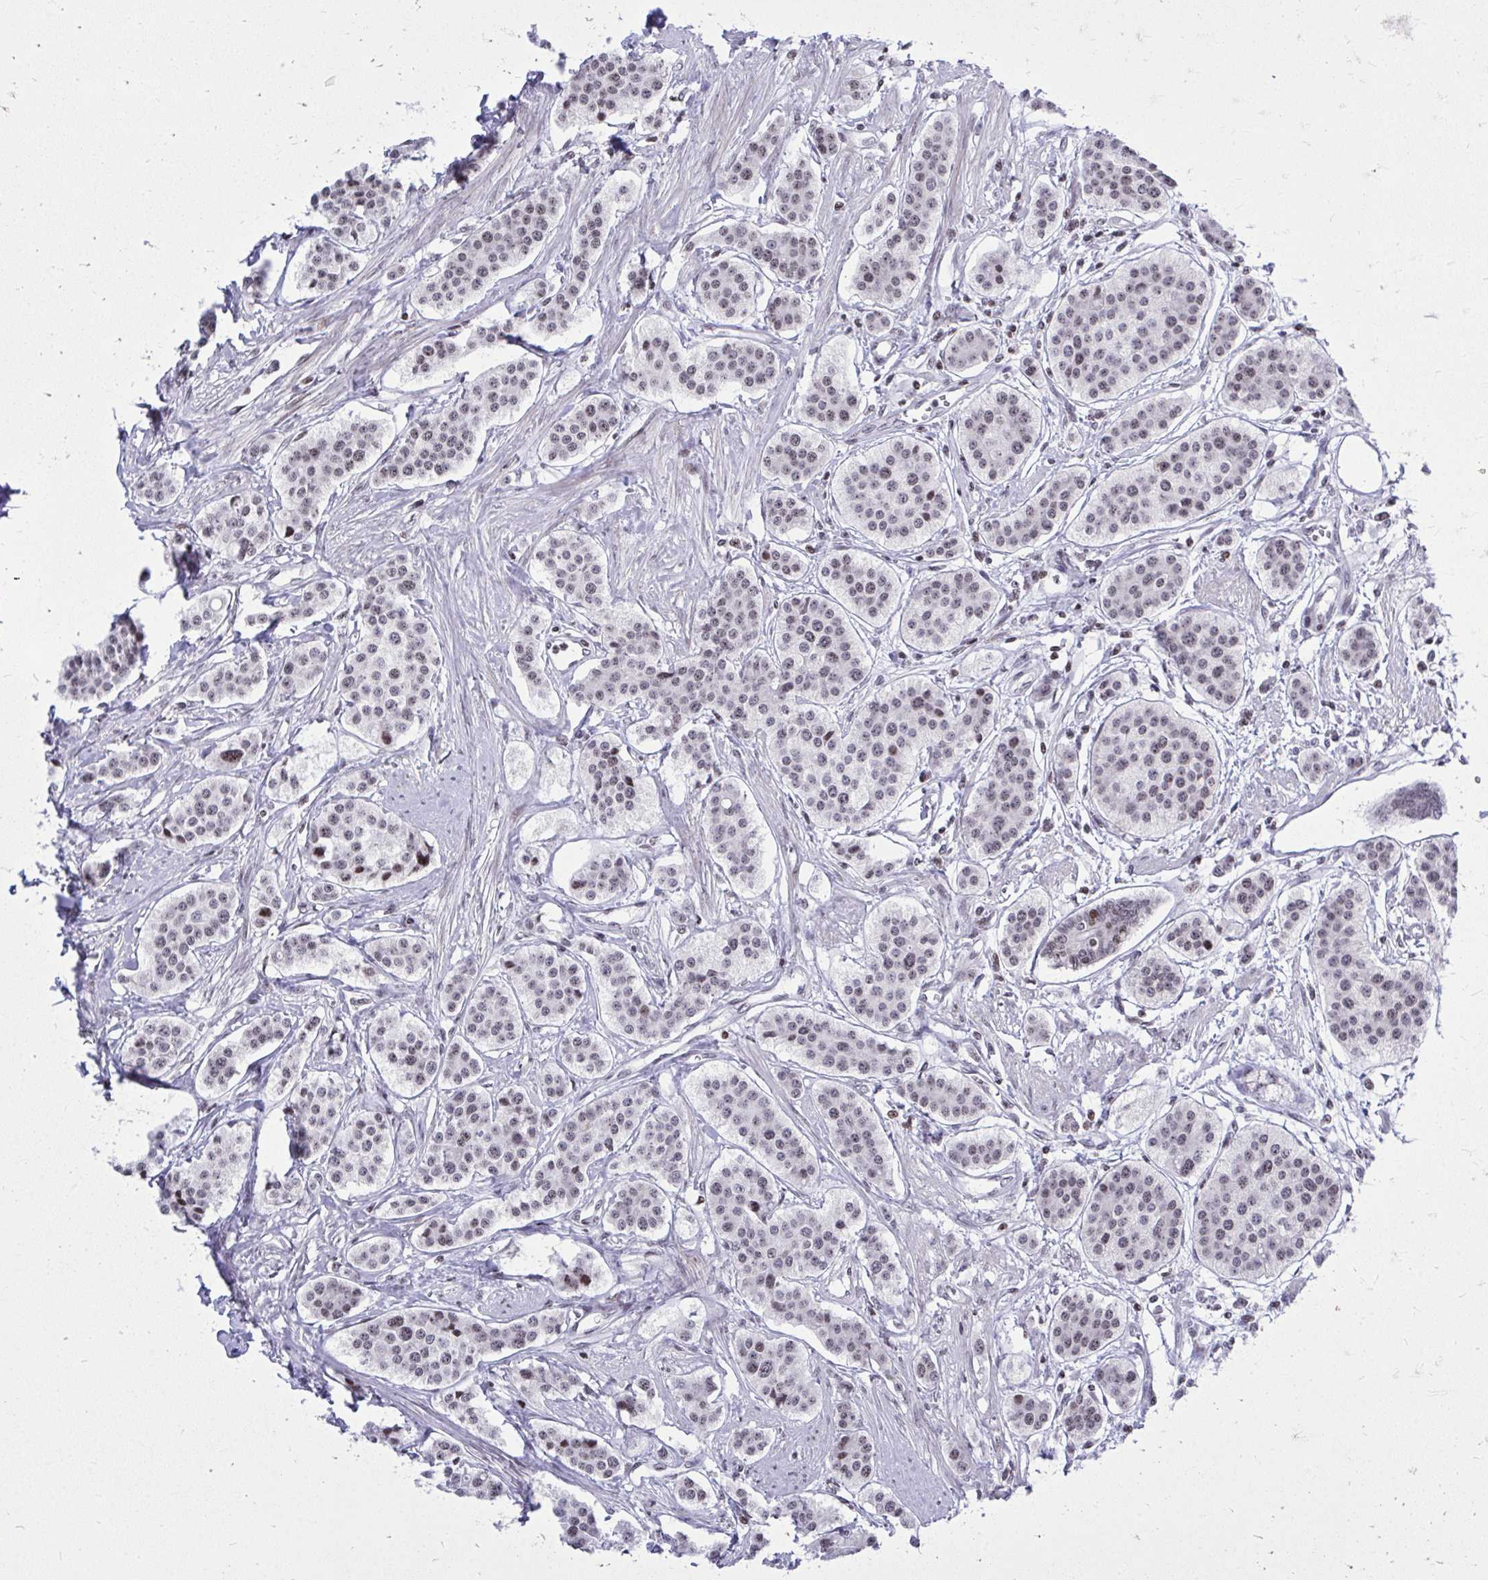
{"staining": {"intensity": "weak", "quantity": "<25%", "location": "nuclear"}, "tissue": "carcinoid", "cell_type": "Tumor cells", "image_type": "cancer", "snomed": [{"axis": "morphology", "description": "Carcinoid, malignant, NOS"}, {"axis": "topography", "description": "Small intestine"}], "caption": "Immunohistochemistry (IHC) histopathology image of neoplastic tissue: carcinoid (malignant) stained with DAB exhibits no significant protein positivity in tumor cells.", "gene": "GABRA1", "patient": {"sex": "male", "age": 60}}